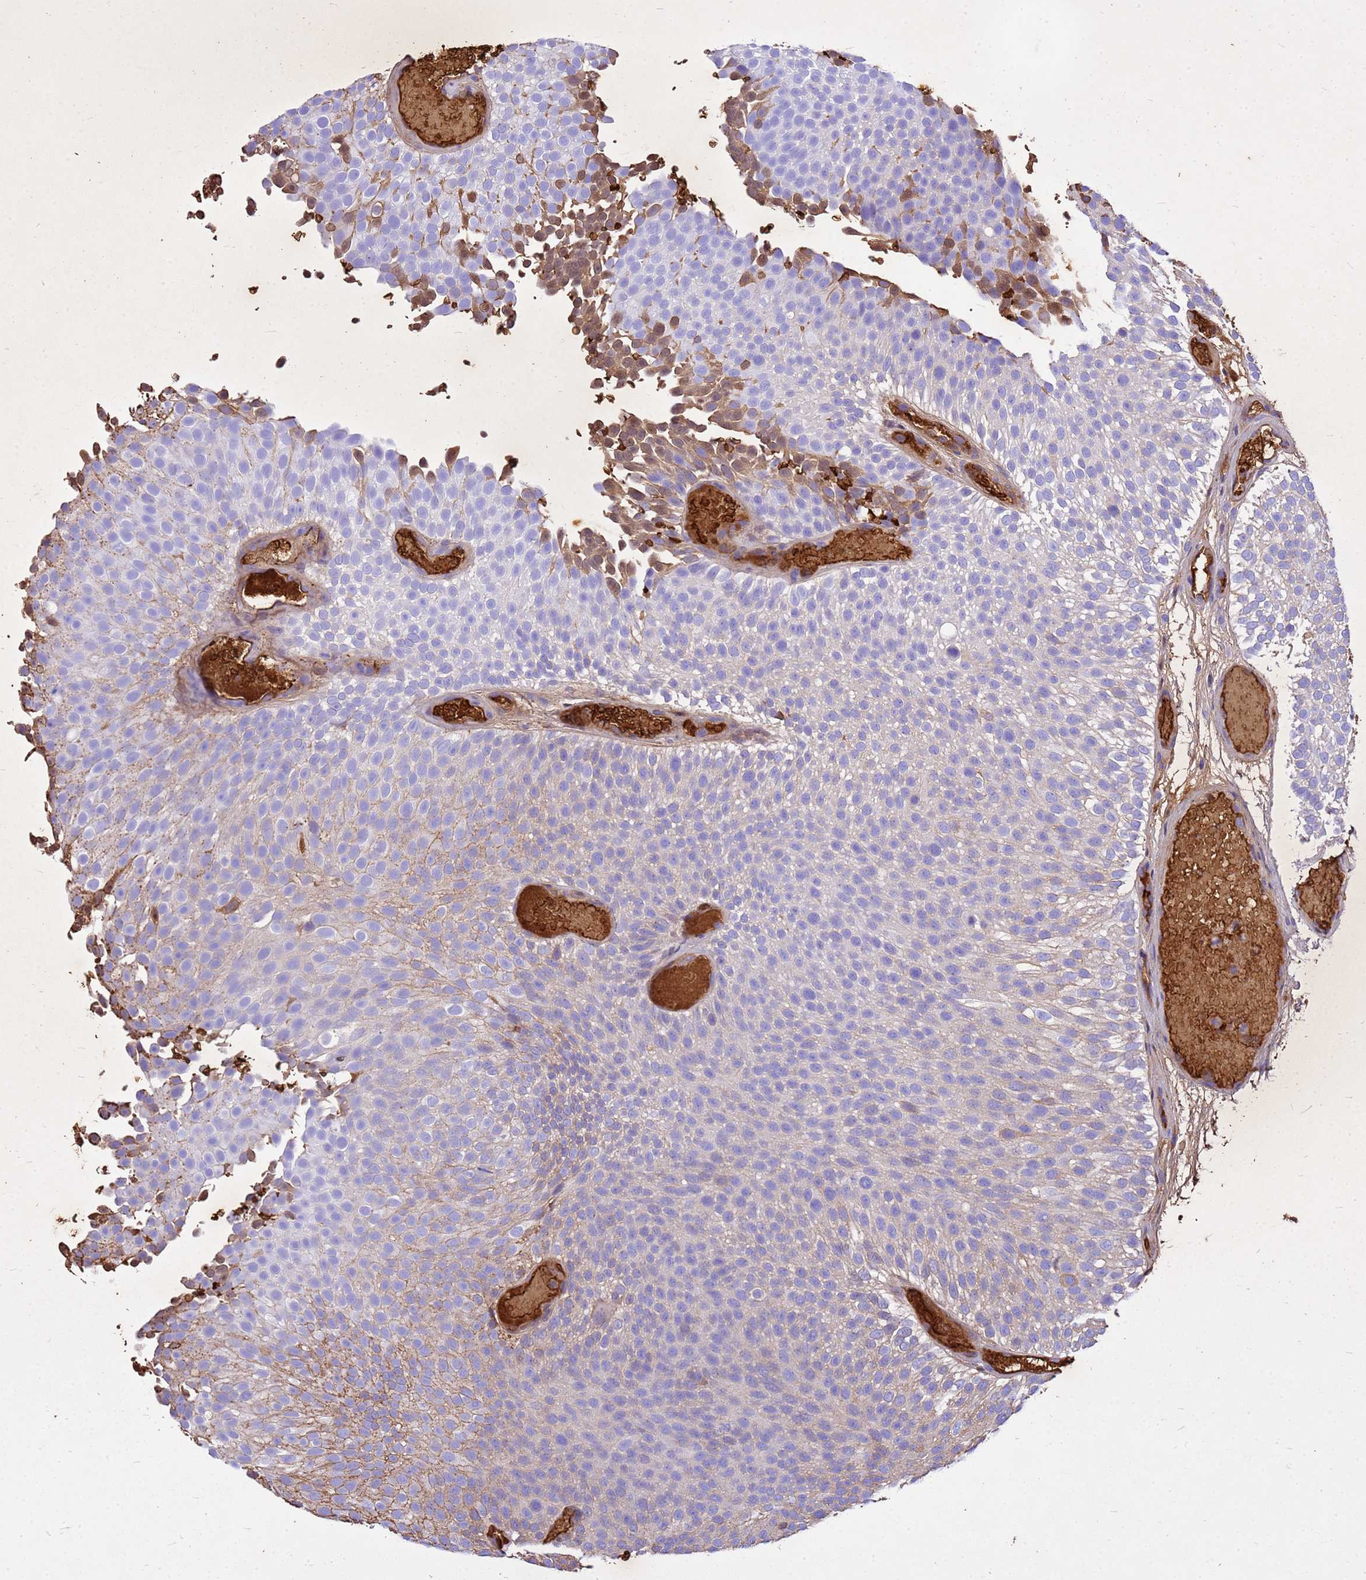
{"staining": {"intensity": "moderate", "quantity": "<25%", "location": "cytoplasmic/membranous"}, "tissue": "urothelial cancer", "cell_type": "Tumor cells", "image_type": "cancer", "snomed": [{"axis": "morphology", "description": "Urothelial carcinoma, Low grade"}, {"axis": "topography", "description": "Urinary bladder"}], "caption": "A high-resolution micrograph shows IHC staining of urothelial carcinoma (low-grade), which reveals moderate cytoplasmic/membranous staining in approximately <25% of tumor cells.", "gene": "HBA2", "patient": {"sex": "male", "age": 78}}